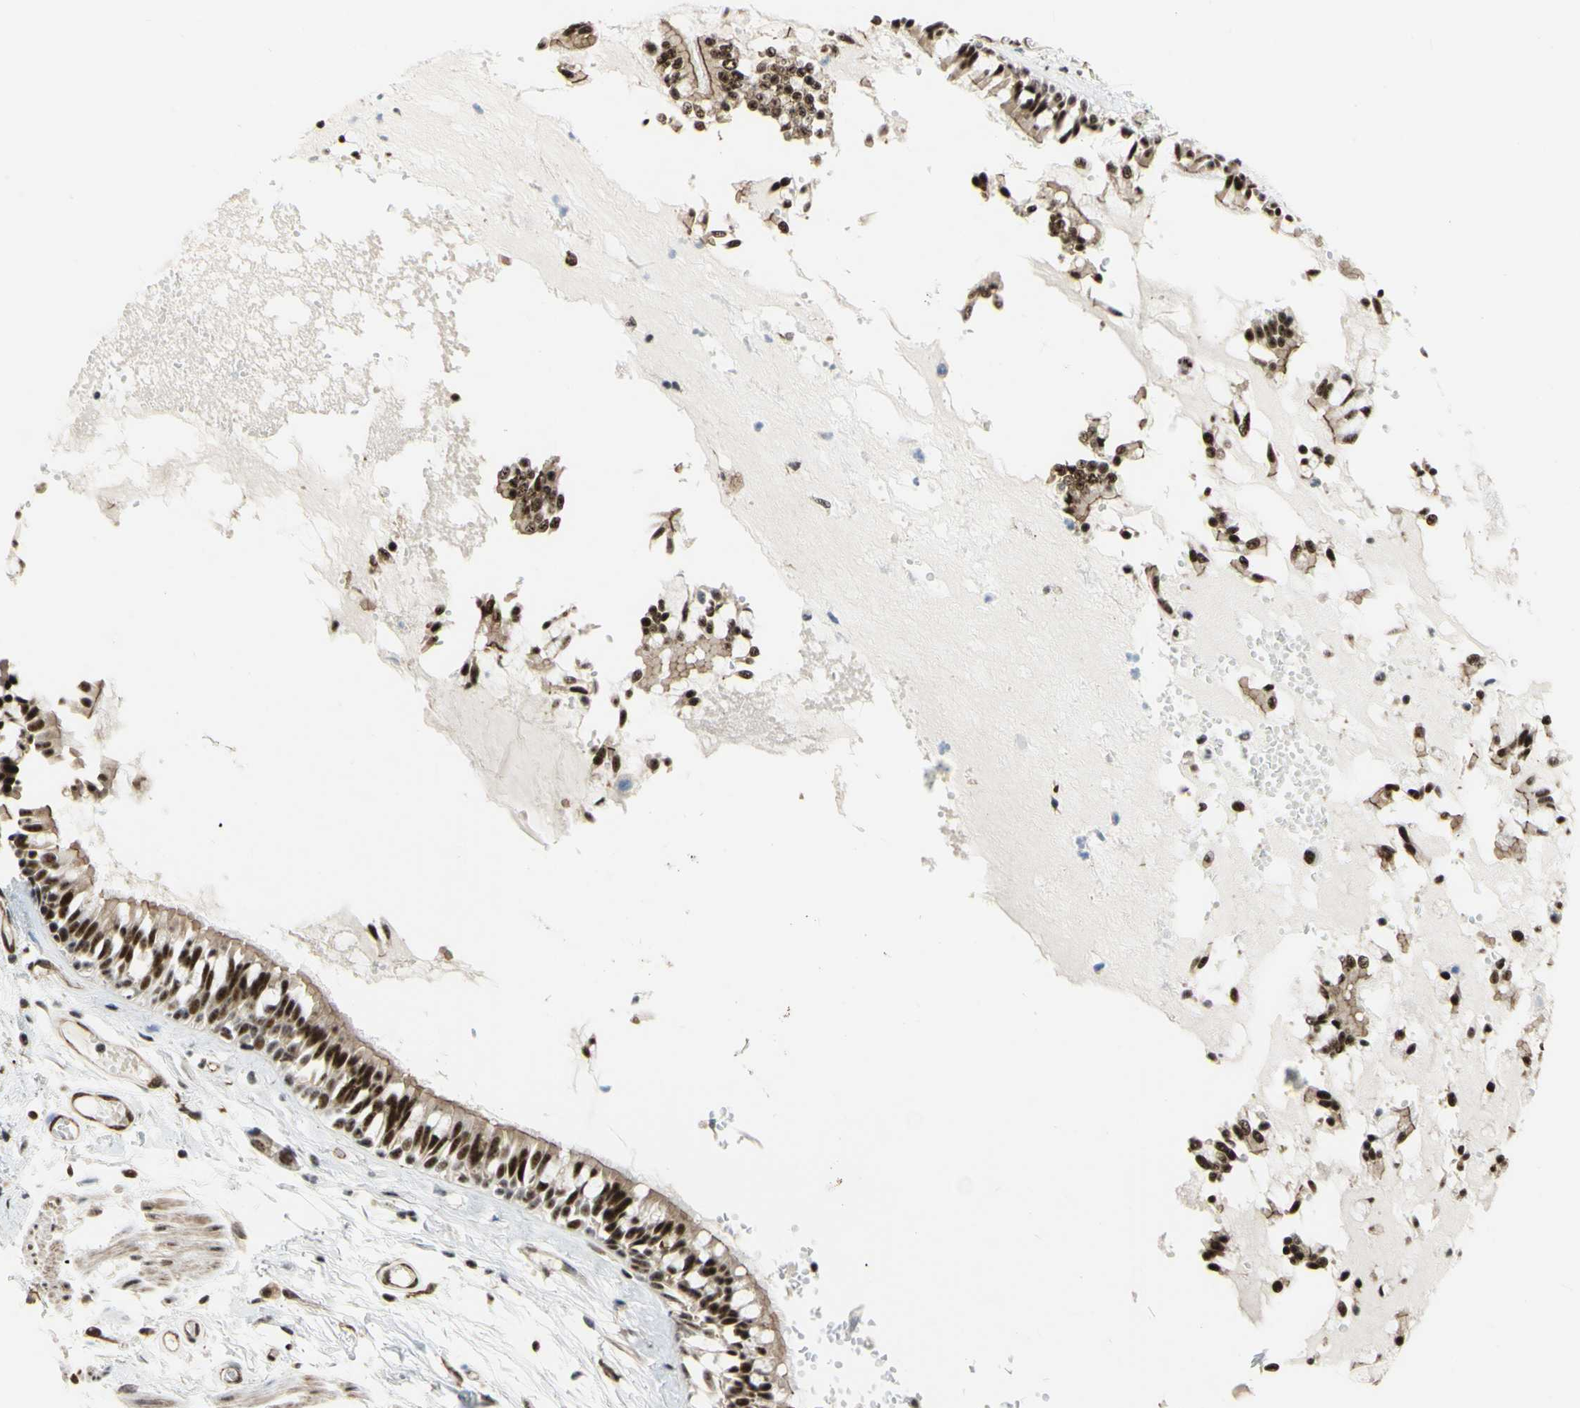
{"staining": {"intensity": "strong", "quantity": ">75%", "location": "nuclear"}, "tissue": "bronchus", "cell_type": "Respiratory epithelial cells", "image_type": "normal", "snomed": [{"axis": "morphology", "description": "Normal tissue, NOS"}, {"axis": "morphology", "description": "Inflammation, NOS"}, {"axis": "topography", "description": "Cartilage tissue"}, {"axis": "topography", "description": "Lung"}], "caption": "Protein expression analysis of benign human bronchus reveals strong nuclear staining in about >75% of respiratory epithelial cells. (DAB (3,3'-diaminobenzidine) IHC, brown staining for protein, blue staining for nuclei).", "gene": "SAP18", "patient": {"sex": "male", "age": 71}}